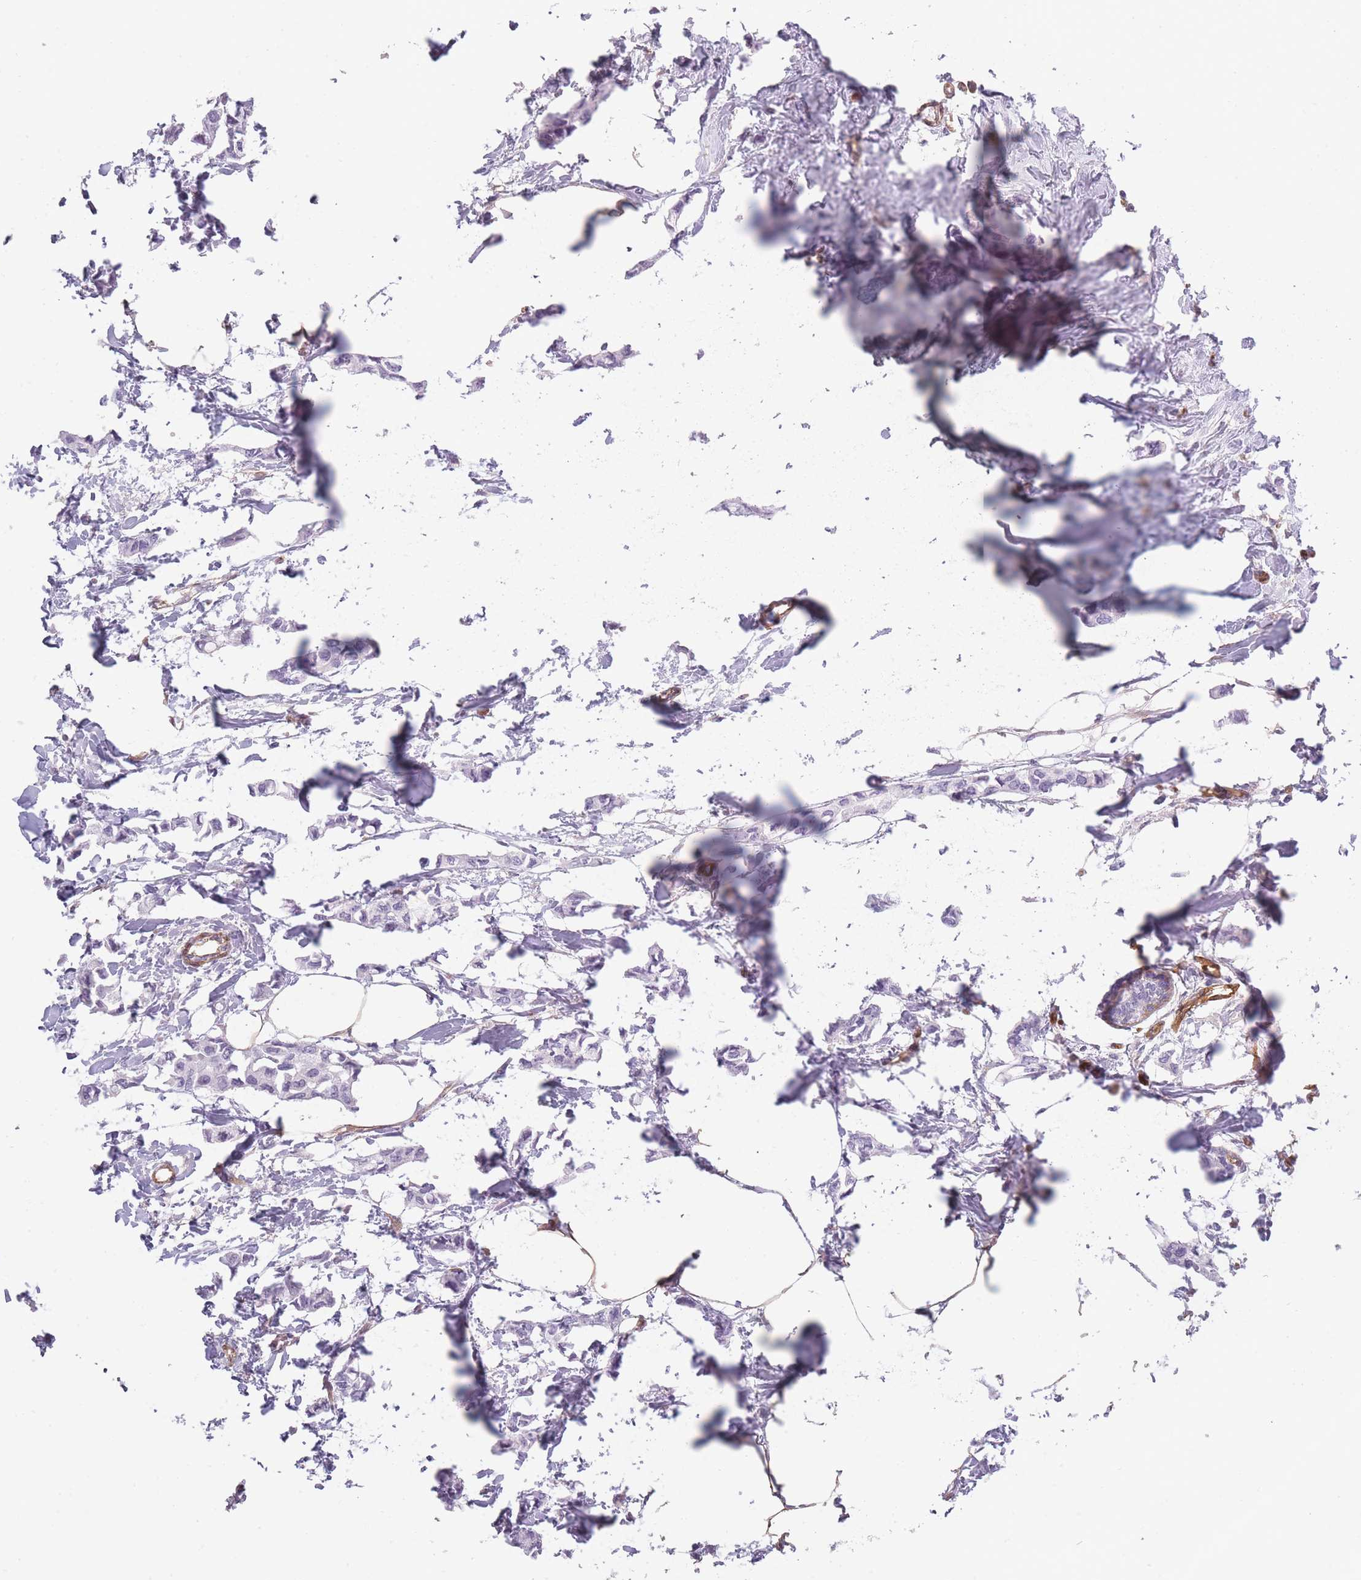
{"staining": {"intensity": "negative", "quantity": "none", "location": "none"}, "tissue": "breast cancer", "cell_type": "Tumor cells", "image_type": "cancer", "snomed": [{"axis": "morphology", "description": "Duct carcinoma"}, {"axis": "topography", "description": "Breast"}], "caption": "This histopathology image is of breast cancer stained with IHC to label a protein in brown with the nuclei are counter-stained blue. There is no positivity in tumor cells. Nuclei are stained in blue.", "gene": "OR6B3", "patient": {"sex": "female", "age": 73}}